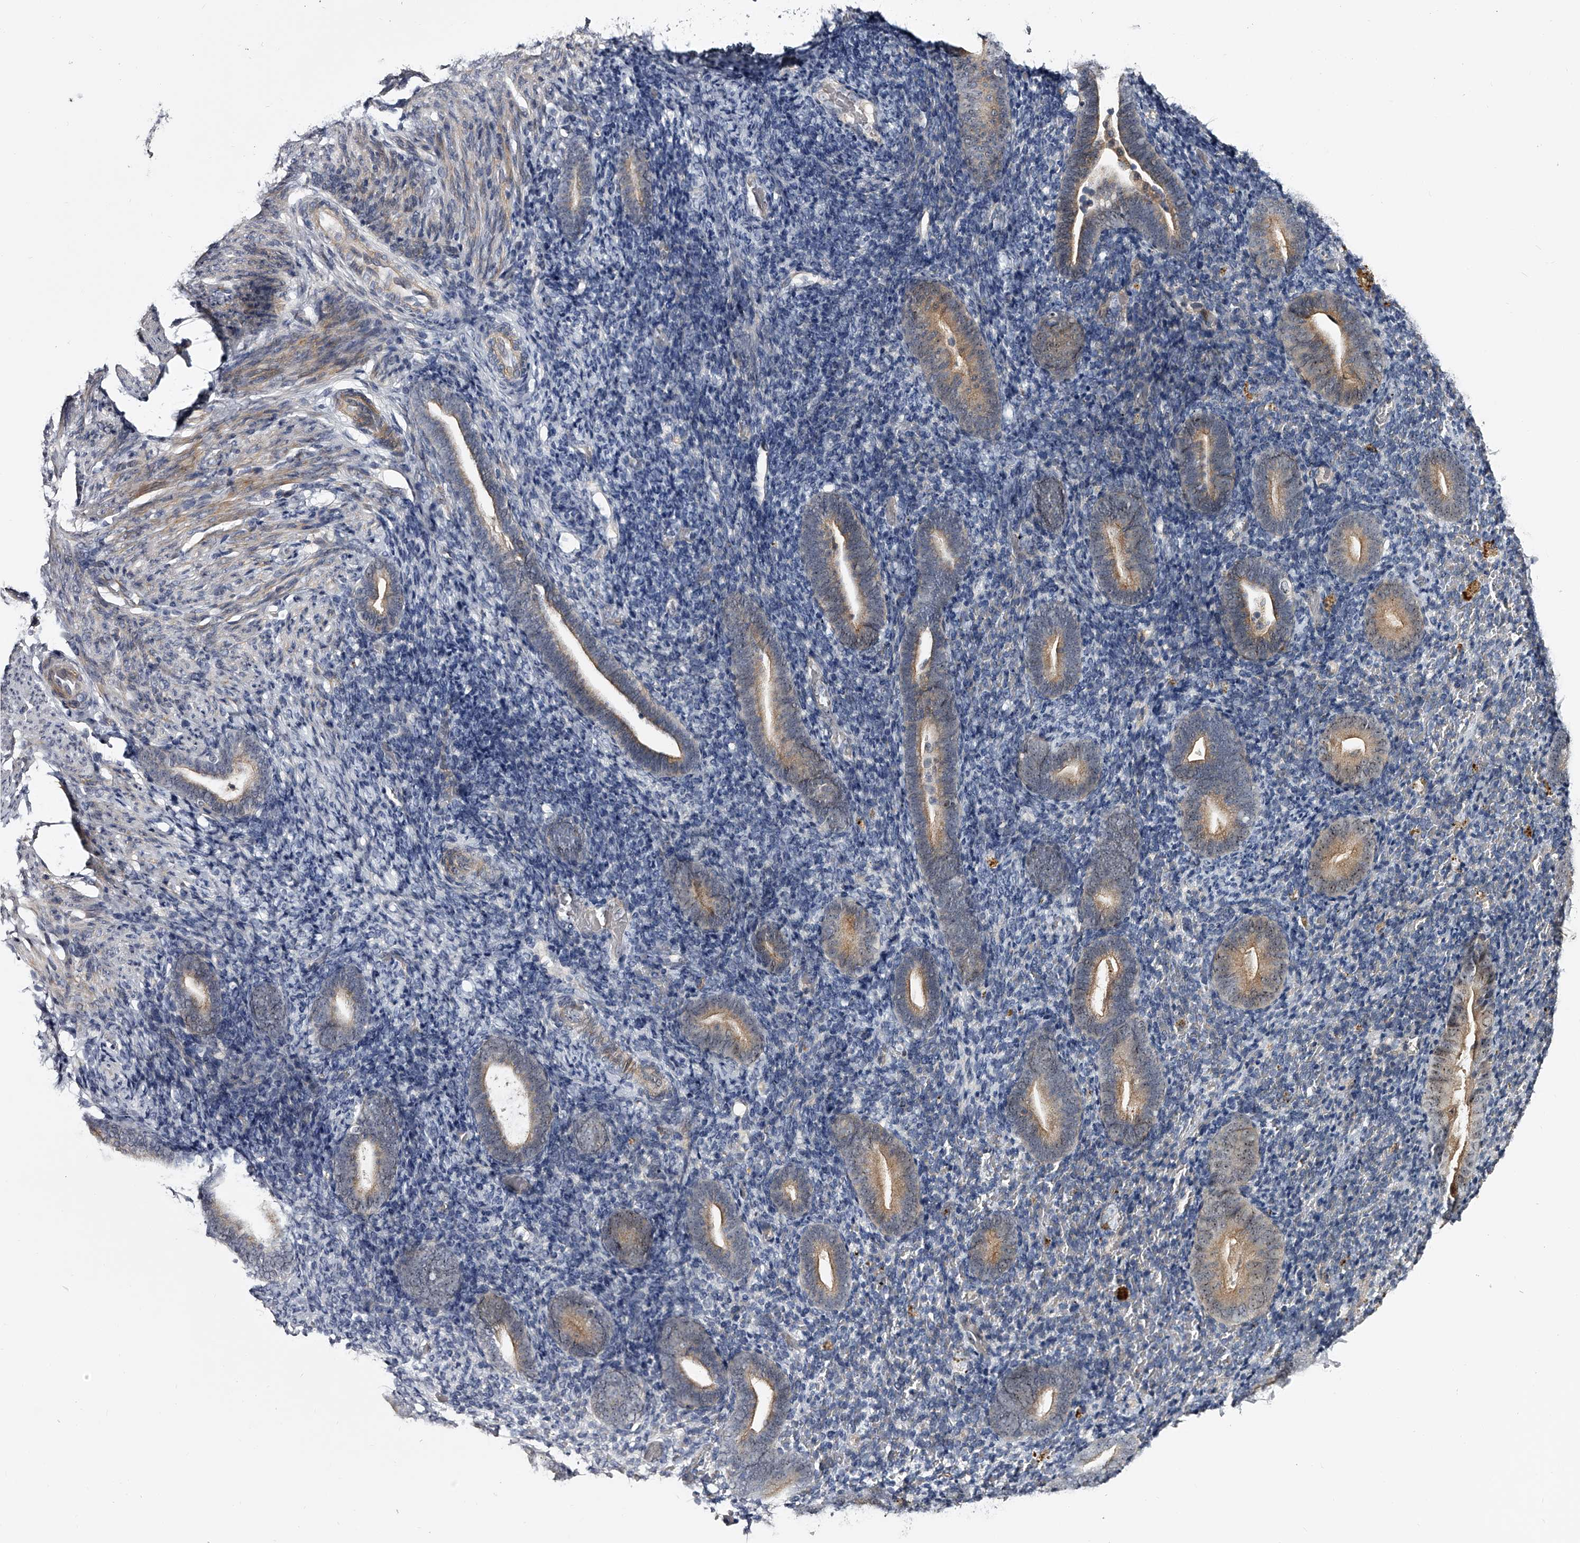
{"staining": {"intensity": "negative", "quantity": "none", "location": "none"}, "tissue": "endometrium", "cell_type": "Cells in endometrial stroma", "image_type": "normal", "snomed": [{"axis": "morphology", "description": "Normal tissue, NOS"}, {"axis": "topography", "description": "Endometrium"}], "caption": "Benign endometrium was stained to show a protein in brown. There is no significant staining in cells in endometrial stroma. The staining is performed using DAB (3,3'-diaminobenzidine) brown chromogen with nuclei counter-stained in using hematoxylin.", "gene": "MDN1", "patient": {"sex": "female", "age": 51}}